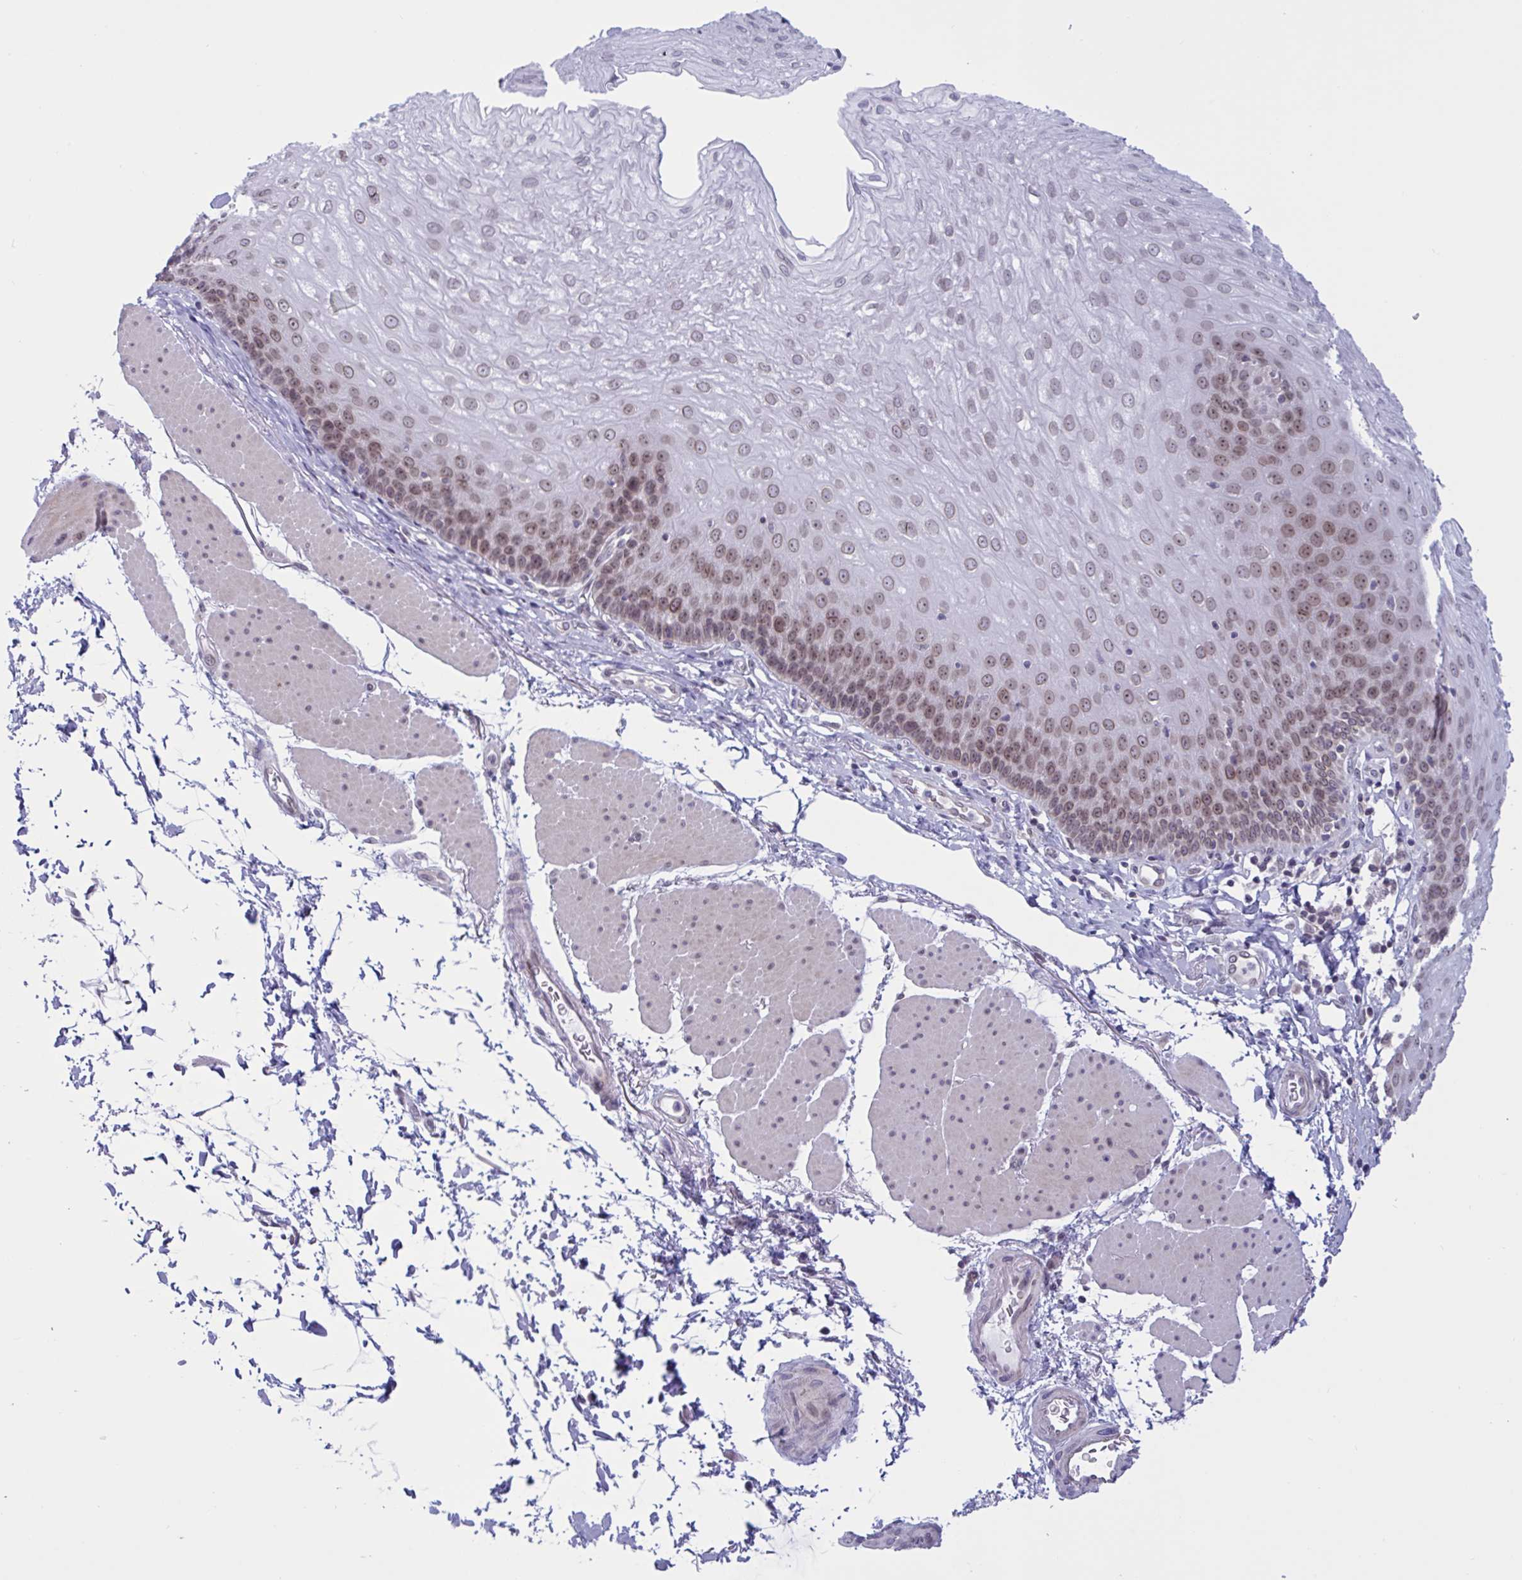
{"staining": {"intensity": "moderate", "quantity": ">75%", "location": "nuclear"}, "tissue": "esophagus", "cell_type": "Squamous epithelial cells", "image_type": "normal", "snomed": [{"axis": "morphology", "description": "Normal tissue, NOS"}, {"axis": "topography", "description": "Esophagus"}], "caption": "Immunohistochemistry (IHC) (DAB) staining of benign human esophagus shows moderate nuclear protein positivity in about >75% of squamous epithelial cells. The protein of interest is stained brown, and the nuclei are stained in blue (DAB IHC with brightfield microscopy, high magnification).", "gene": "DOCK11", "patient": {"sex": "female", "age": 81}}